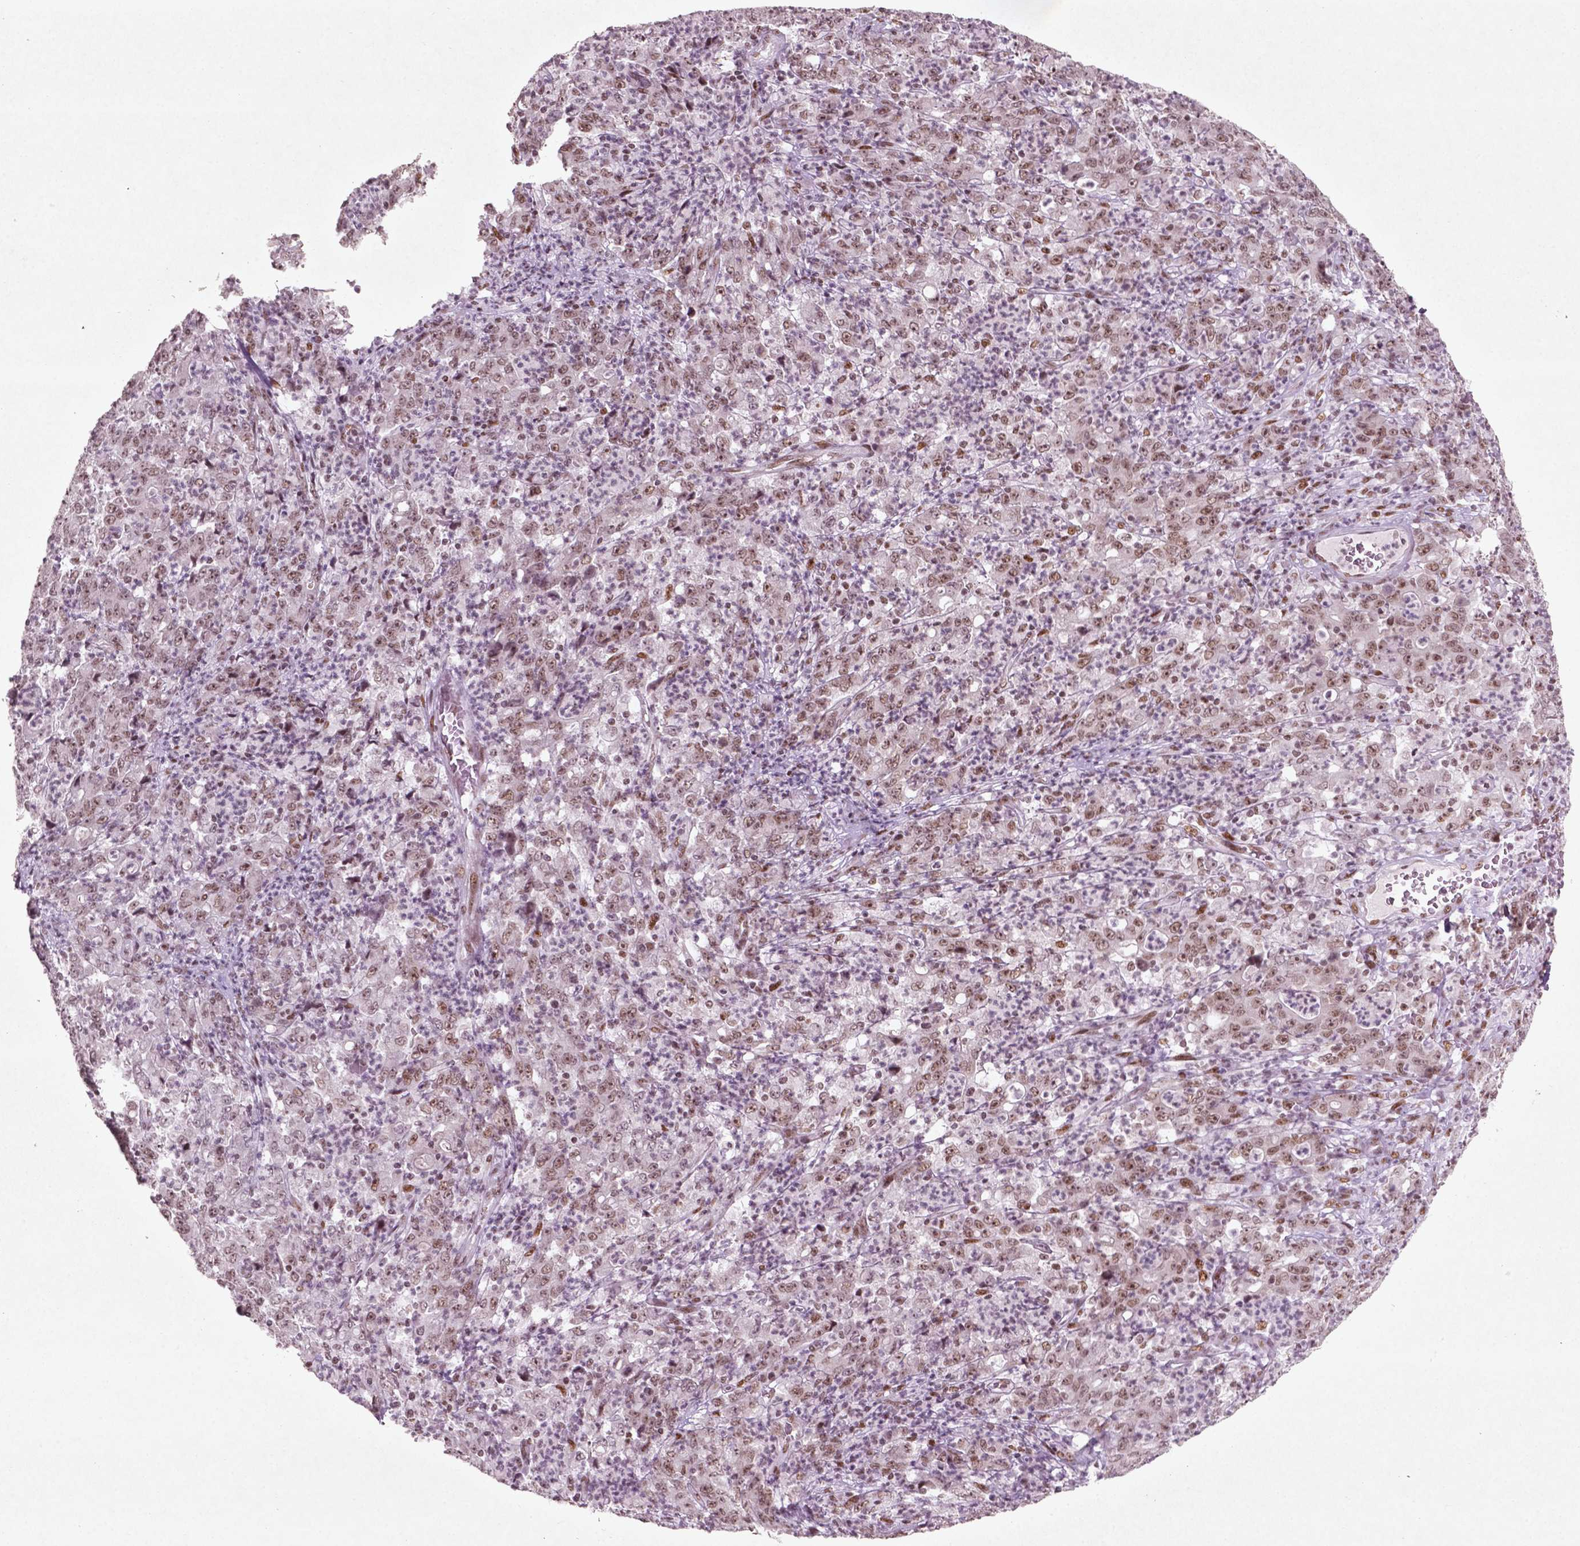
{"staining": {"intensity": "weak", "quantity": ">75%", "location": "nuclear"}, "tissue": "stomach cancer", "cell_type": "Tumor cells", "image_type": "cancer", "snomed": [{"axis": "morphology", "description": "Adenocarcinoma, NOS"}, {"axis": "topography", "description": "Stomach, lower"}], "caption": "Immunohistochemical staining of human stomach adenocarcinoma shows low levels of weak nuclear positivity in approximately >75% of tumor cells.", "gene": "HMG20B", "patient": {"sex": "female", "age": 71}}